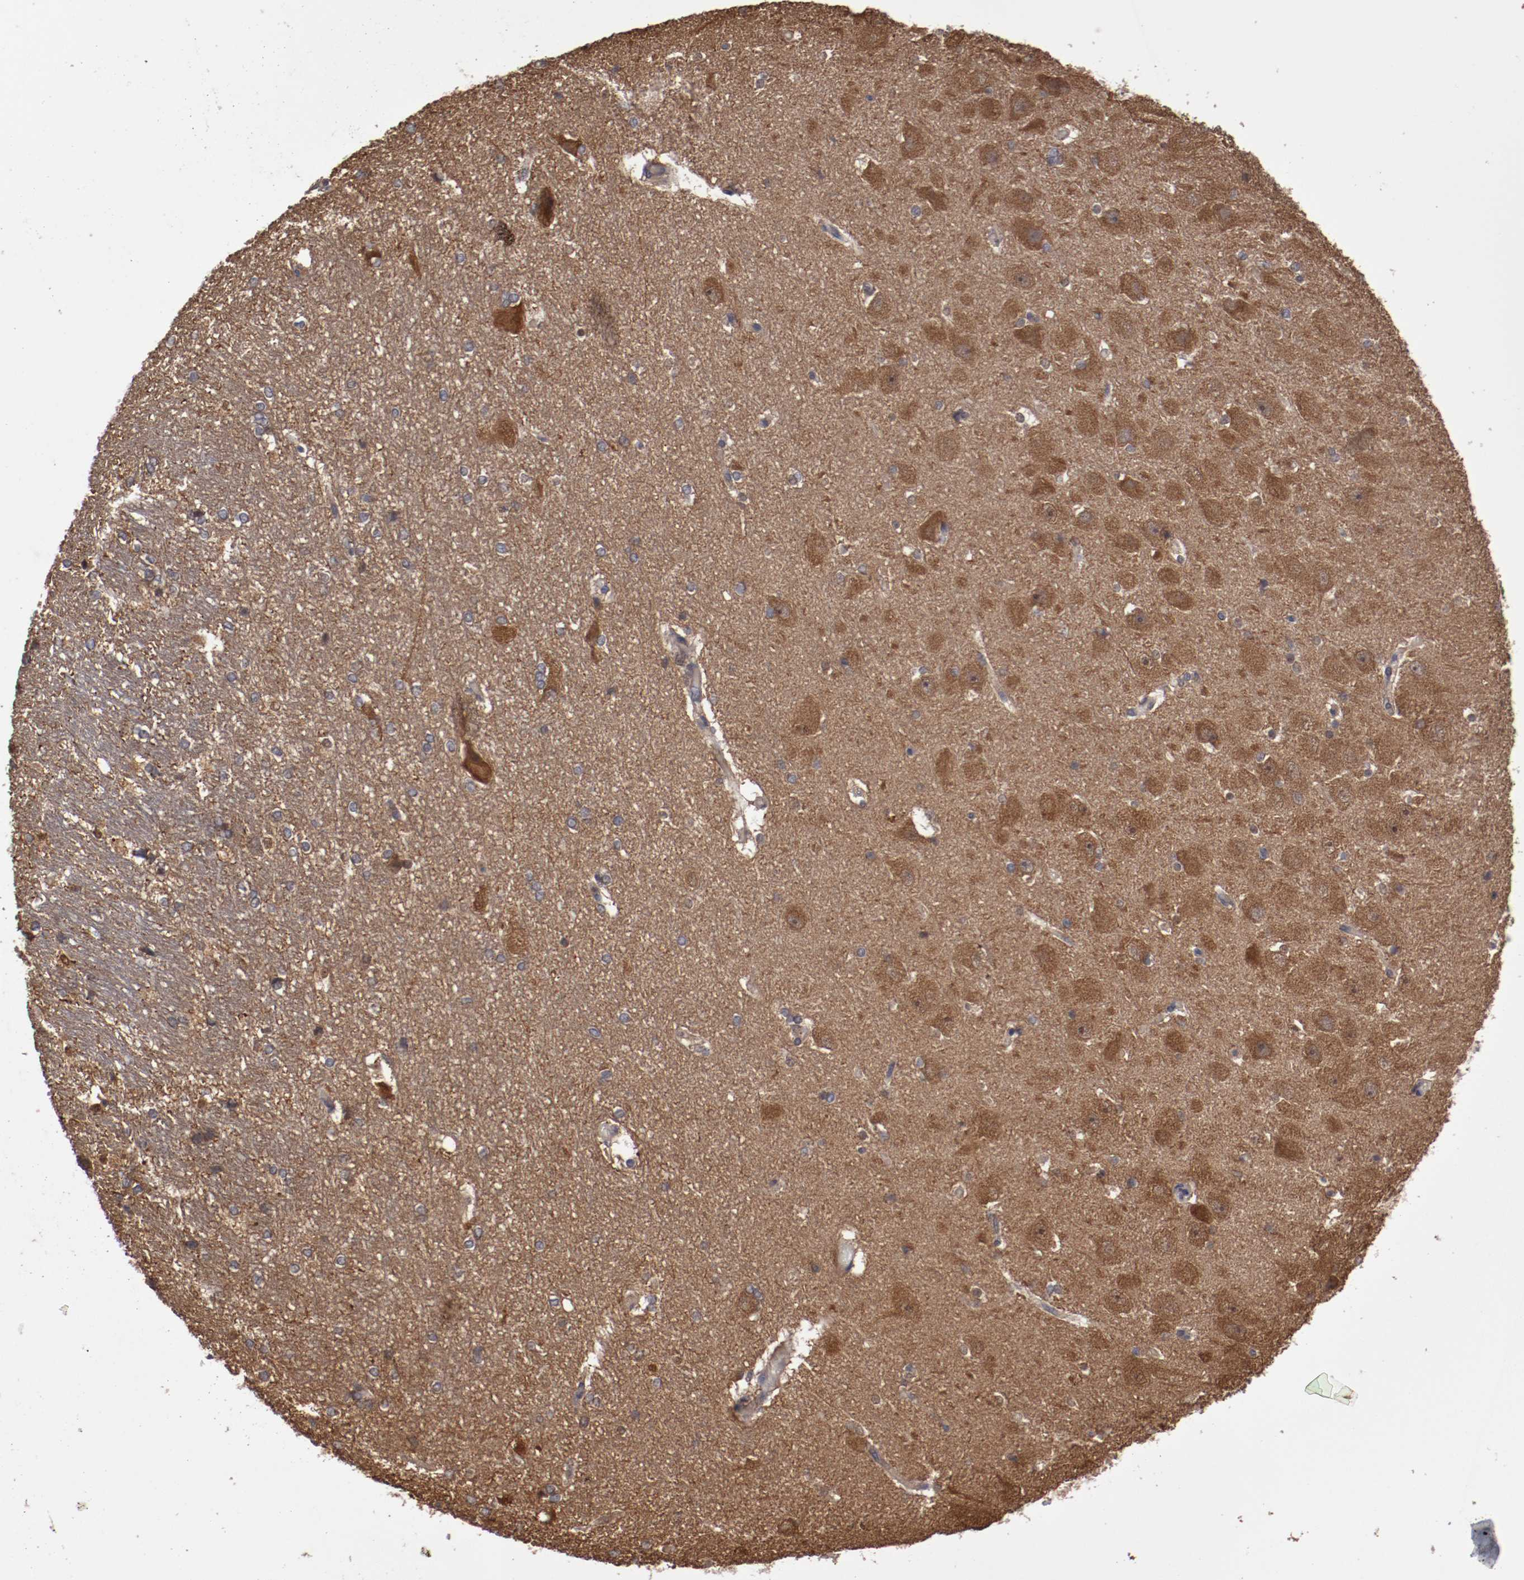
{"staining": {"intensity": "negative", "quantity": "none", "location": "none"}, "tissue": "hippocampus", "cell_type": "Glial cells", "image_type": "normal", "snomed": [{"axis": "morphology", "description": "Normal tissue, NOS"}, {"axis": "topography", "description": "Hippocampus"}], "caption": "Glial cells show no significant staining in normal hippocampus. (DAB (3,3'-diaminobenzidine) immunohistochemistry (IHC) with hematoxylin counter stain).", "gene": "RPS6KA6", "patient": {"sex": "female", "age": 19}}